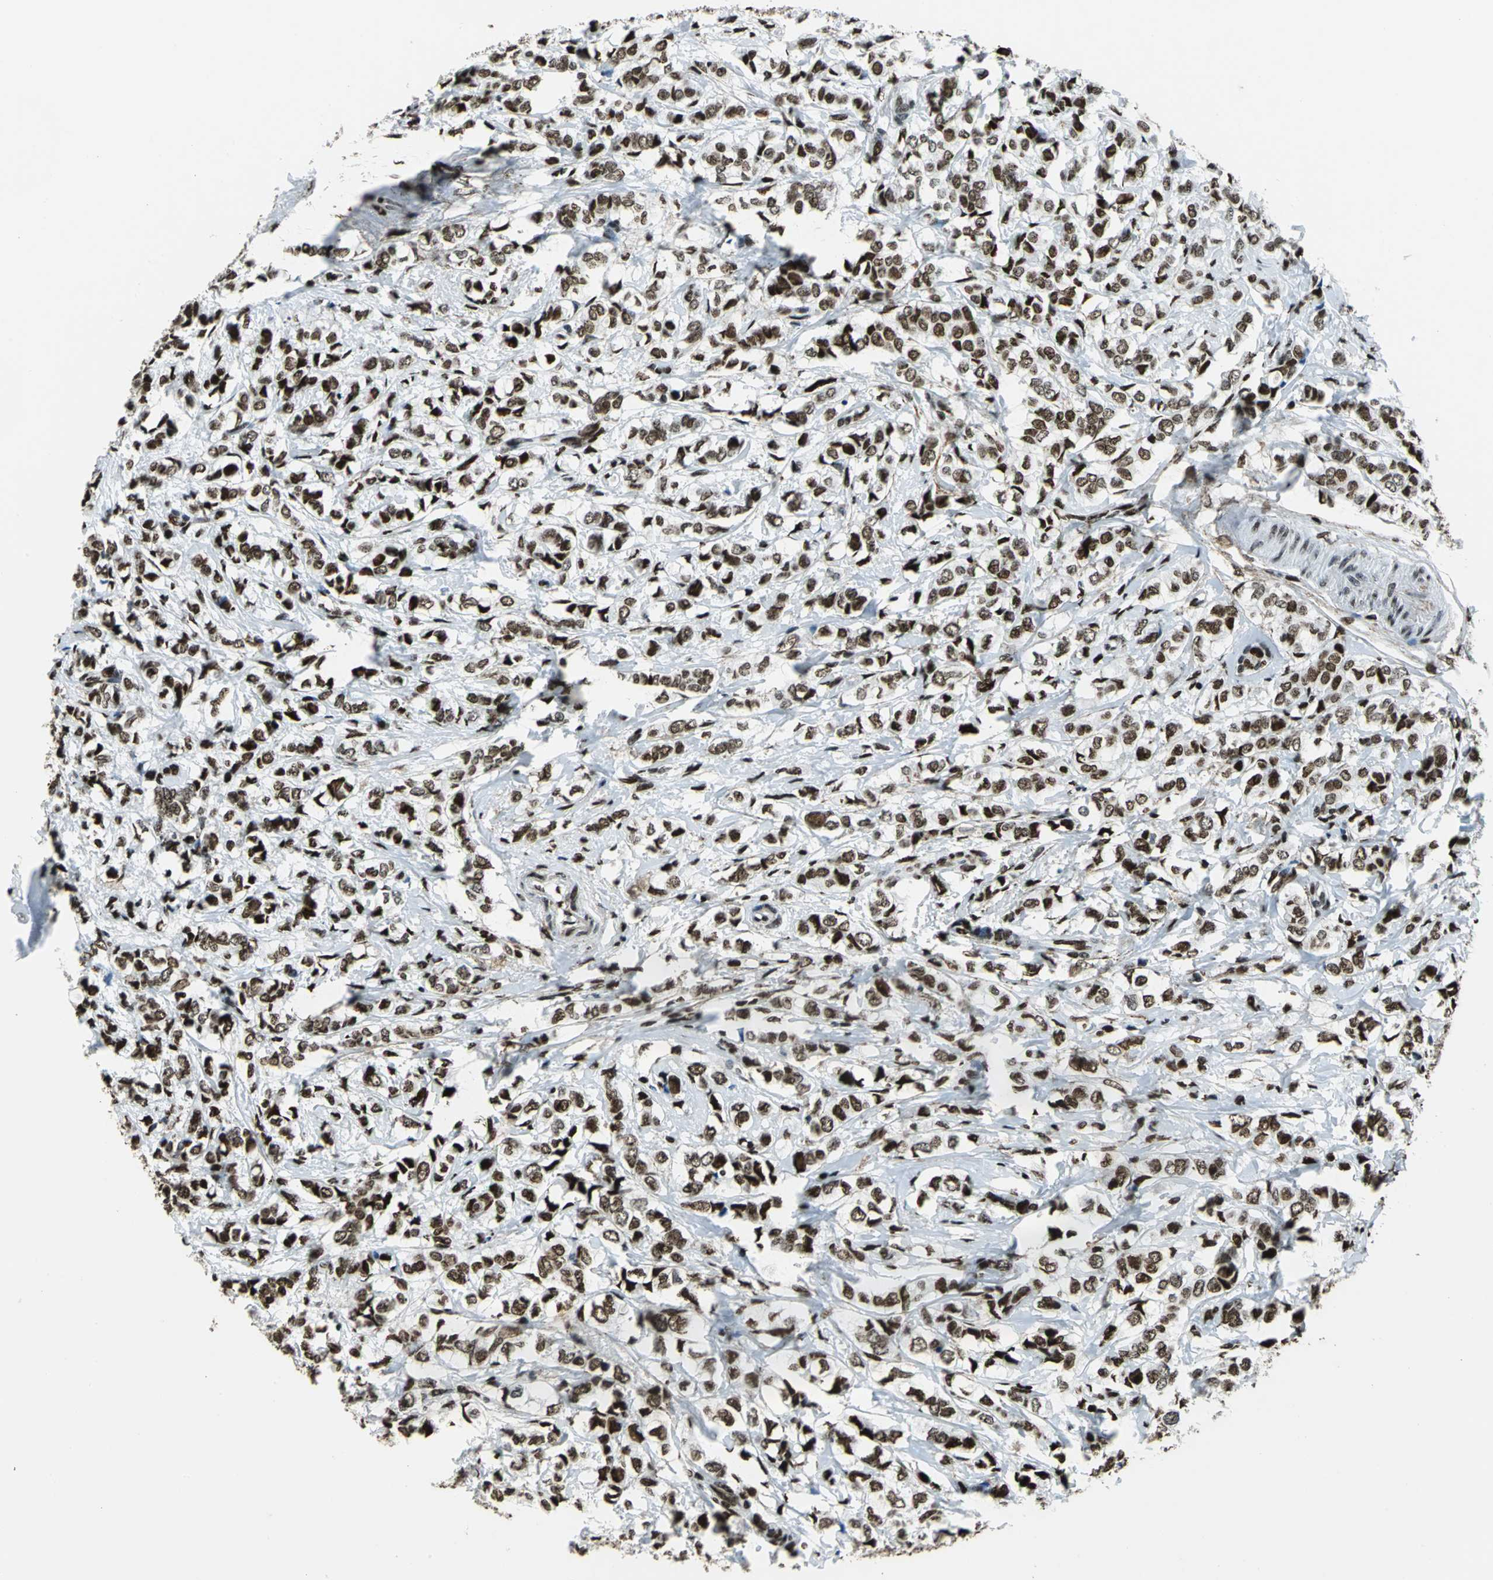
{"staining": {"intensity": "moderate", "quantity": ">75%", "location": "nuclear"}, "tissue": "breast cancer", "cell_type": "Tumor cells", "image_type": "cancer", "snomed": [{"axis": "morphology", "description": "Lobular carcinoma"}, {"axis": "topography", "description": "Breast"}], "caption": "IHC (DAB) staining of human breast cancer shows moderate nuclear protein positivity in about >75% of tumor cells.", "gene": "APEX1", "patient": {"sex": "female", "age": 60}}